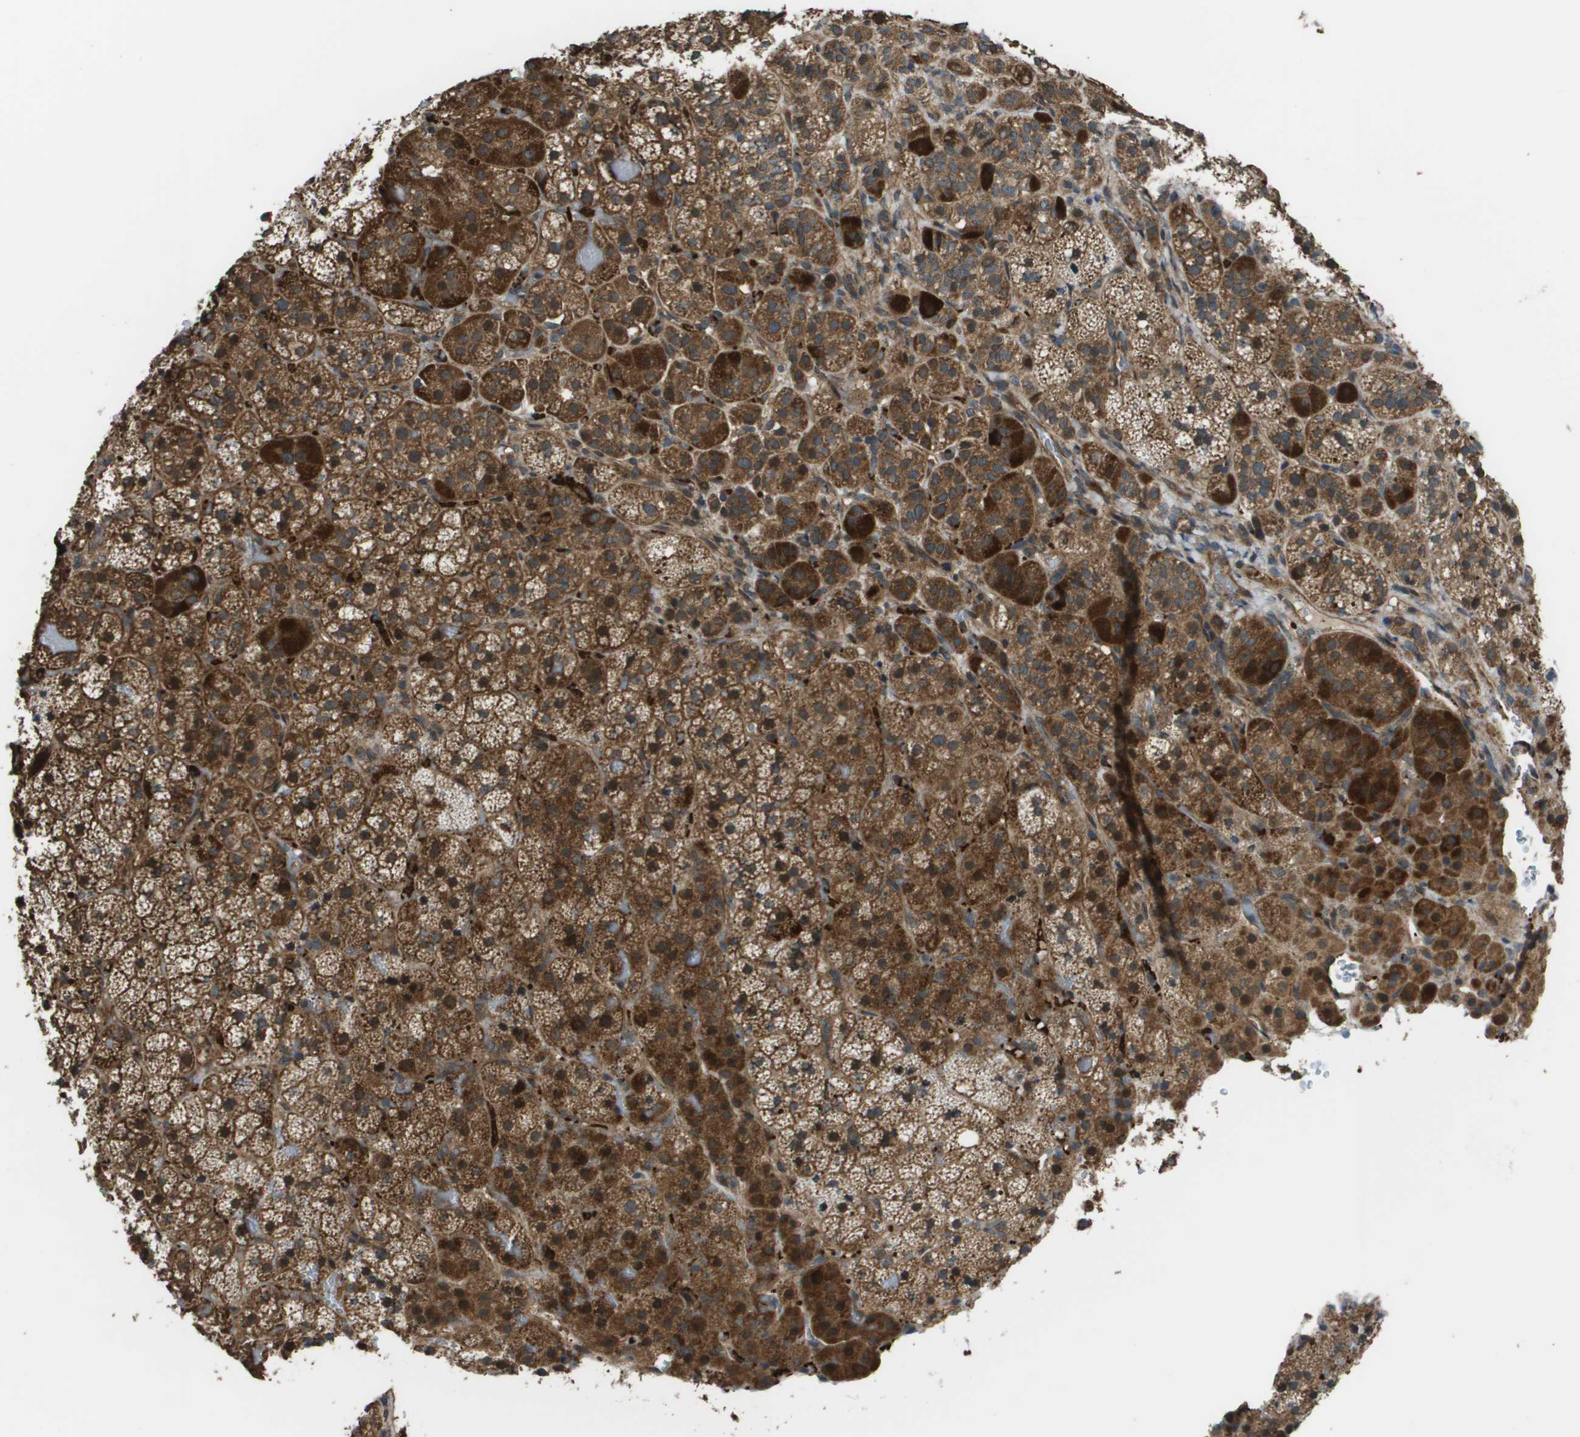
{"staining": {"intensity": "strong", "quantity": ">75%", "location": "cytoplasmic/membranous"}, "tissue": "adrenal gland", "cell_type": "Glandular cells", "image_type": "normal", "snomed": [{"axis": "morphology", "description": "Normal tissue, NOS"}, {"axis": "topography", "description": "Adrenal gland"}], "caption": "An IHC image of unremarkable tissue is shown. Protein staining in brown shows strong cytoplasmic/membranous positivity in adrenal gland within glandular cells. (Stains: DAB (3,3'-diaminobenzidine) in brown, nuclei in blue, Microscopy: brightfield microscopy at high magnification).", "gene": "PLPBP", "patient": {"sex": "female", "age": 59}}